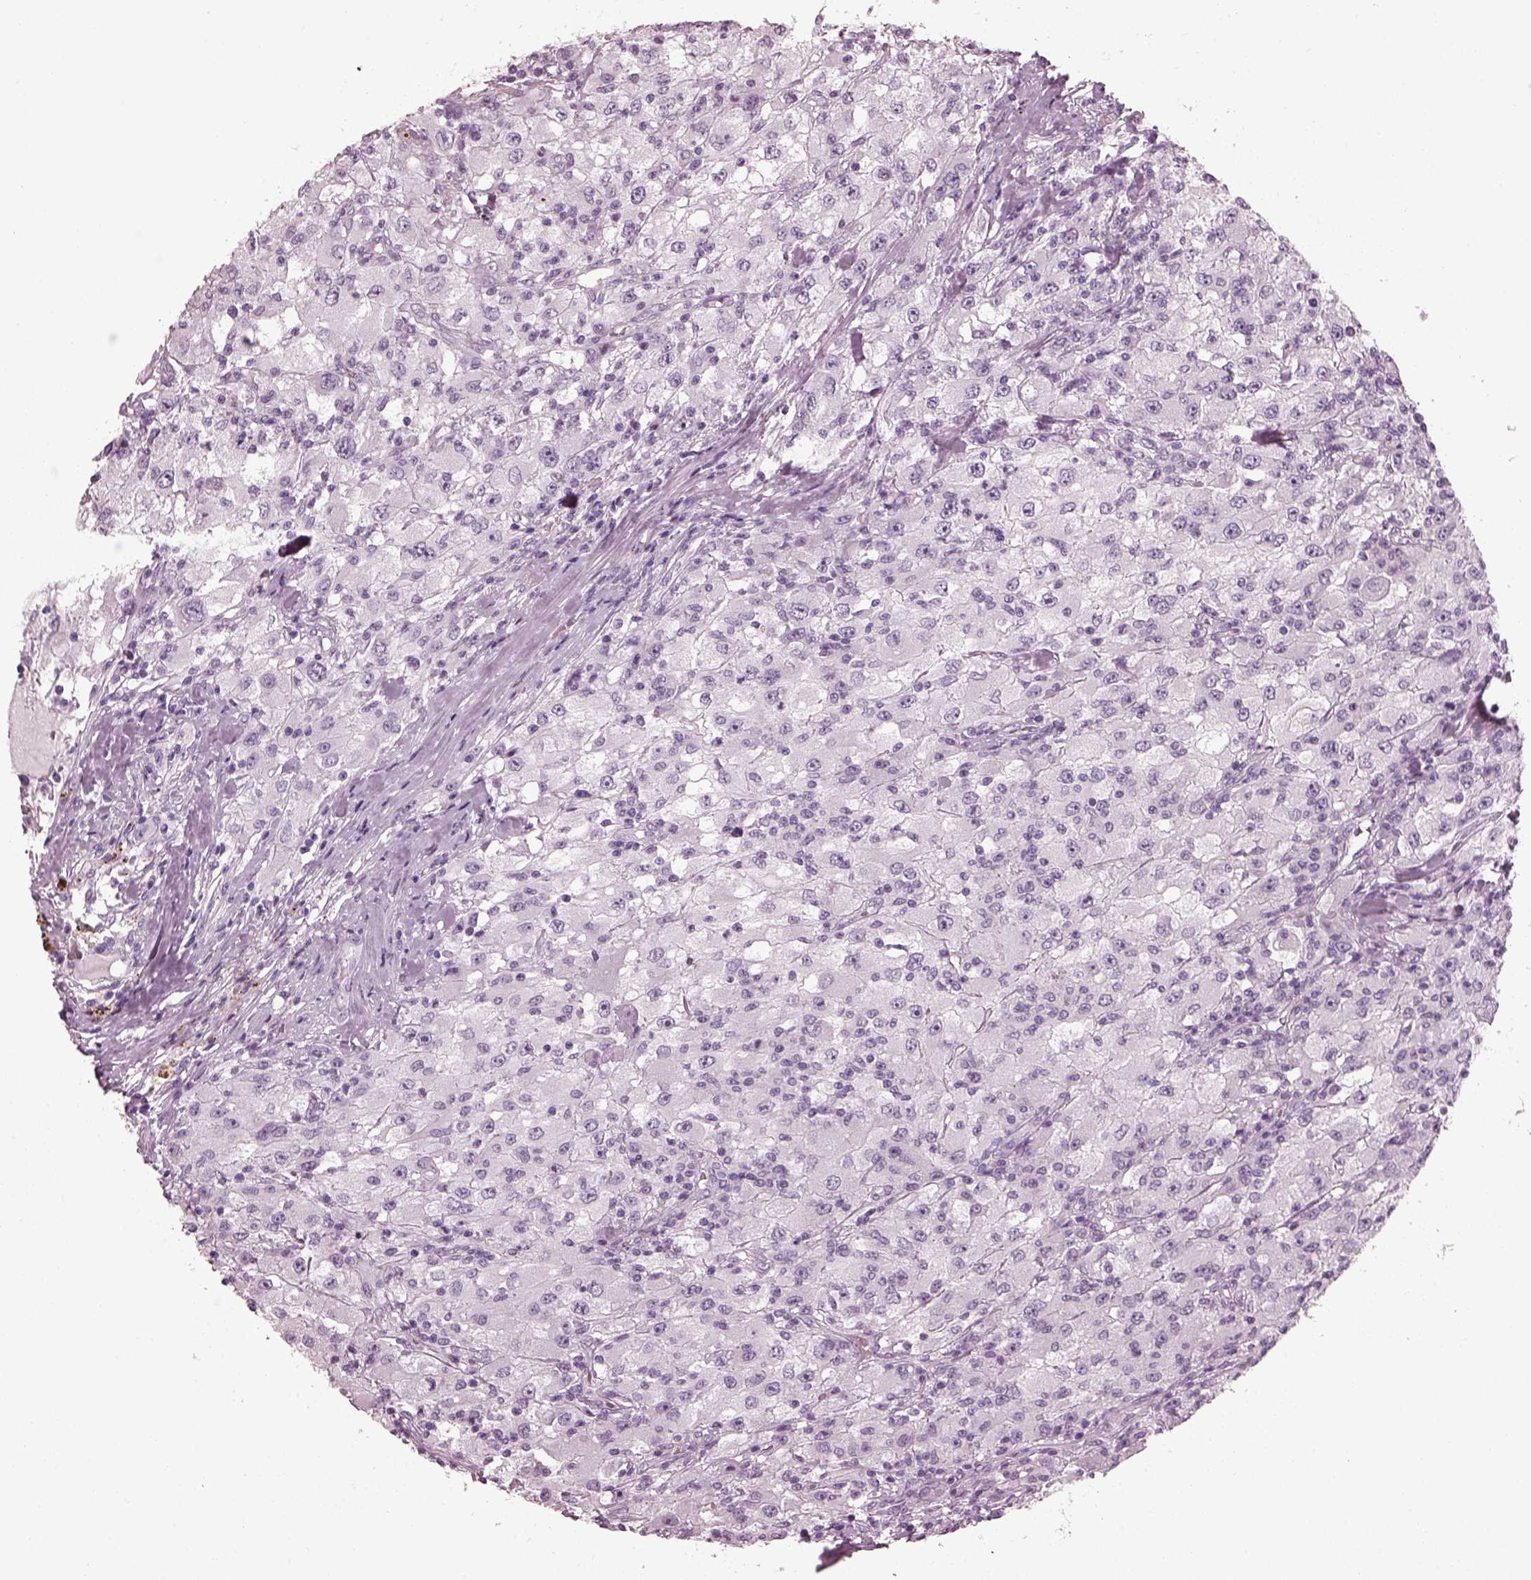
{"staining": {"intensity": "negative", "quantity": "none", "location": "none"}, "tissue": "renal cancer", "cell_type": "Tumor cells", "image_type": "cancer", "snomed": [{"axis": "morphology", "description": "Adenocarcinoma, NOS"}, {"axis": "topography", "description": "Kidney"}], "caption": "High power microscopy photomicrograph of an immunohistochemistry (IHC) photomicrograph of renal cancer (adenocarcinoma), revealing no significant staining in tumor cells. Brightfield microscopy of immunohistochemistry (IHC) stained with DAB (3,3'-diaminobenzidine) (brown) and hematoxylin (blue), captured at high magnification.", "gene": "PDC", "patient": {"sex": "female", "age": 67}}